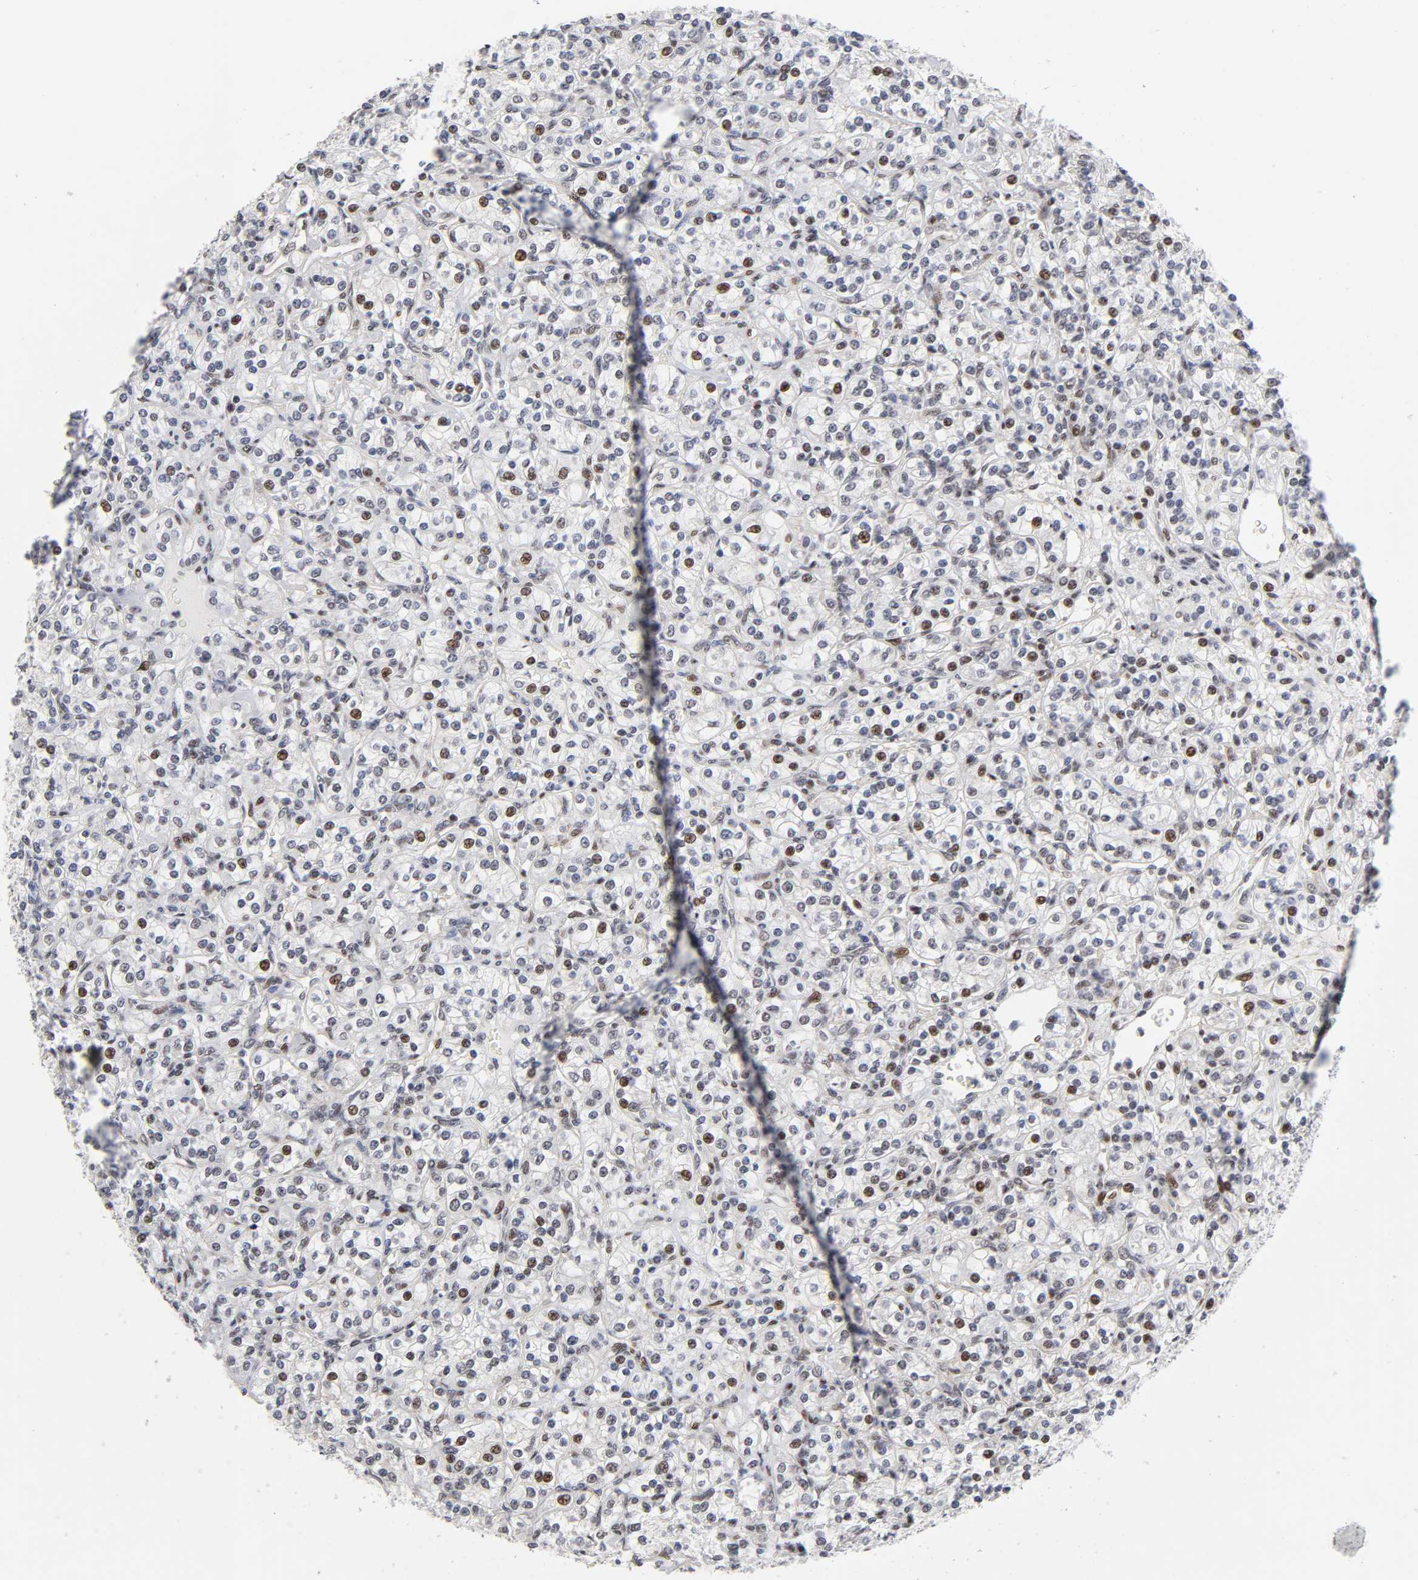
{"staining": {"intensity": "moderate", "quantity": "<25%", "location": "nuclear"}, "tissue": "renal cancer", "cell_type": "Tumor cells", "image_type": "cancer", "snomed": [{"axis": "morphology", "description": "Adenocarcinoma, NOS"}, {"axis": "topography", "description": "Kidney"}], "caption": "The histopathology image exhibits a brown stain indicating the presence of a protein in the nuclear of tumor cells in renal adenocarcinoma.", "gene": "STK38", "patient": {"sex": "male", "age": 77}}